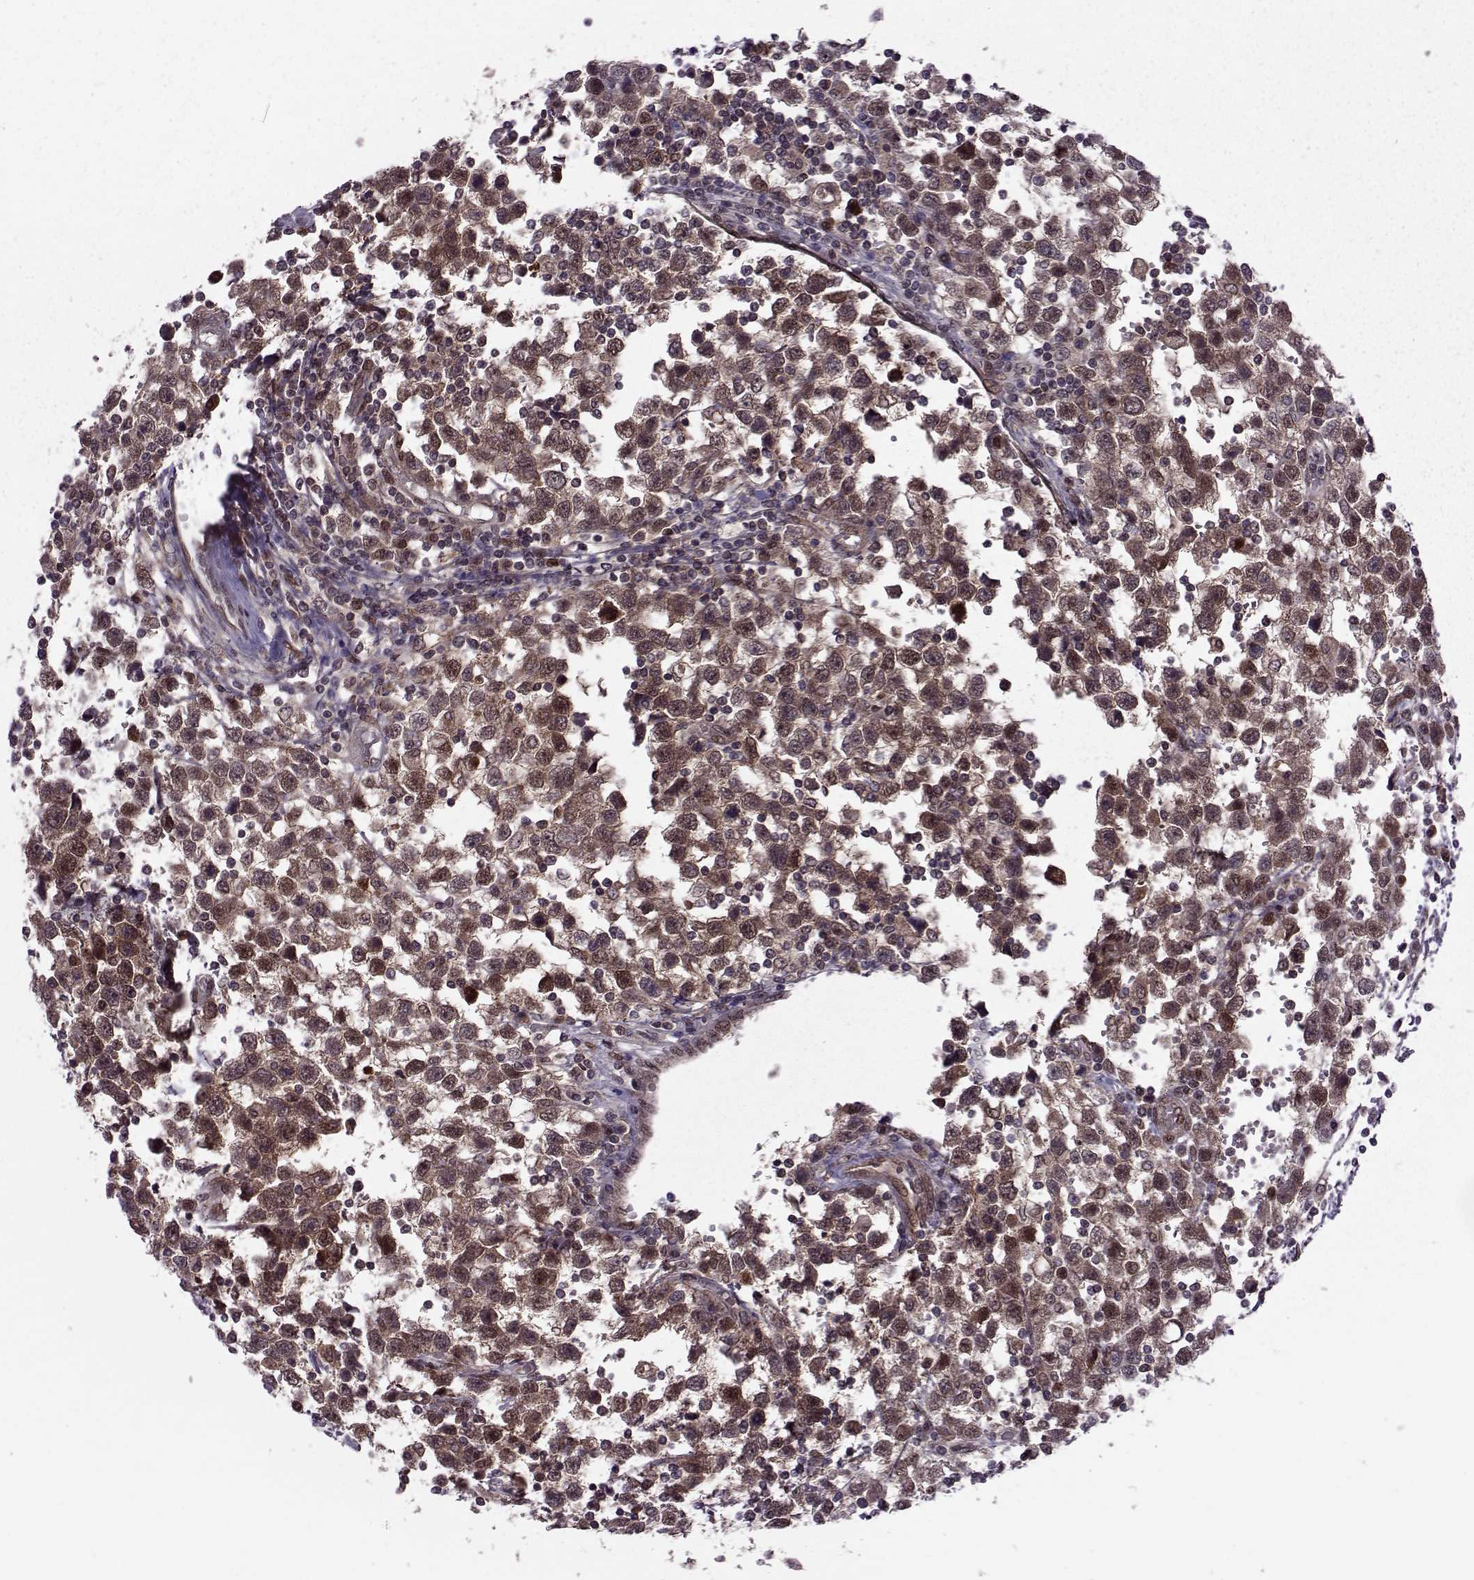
{"staining": {"intensity": "strong", "quantity": "25%-75%", "location": "cytoplasmic/membranous,nuclear"}, "tissue": "testis cancer", "cell_type": "Tumor cells", "image_type": "cancer", "snomed": [{"axis": "morphology", "description": "Seminoma, NOS"}, {"axis": "topography", "description": "Testis"}], "caption": "Strong cytoplasmic/membranous and nuclear expression for a protein is appreciated in approximately 25%-75% of tumor cells of seminoma (testis) using immunohistochemistry (IHC).", "gene": "CDK4", "patient": {"sex": "male", "age": 34}}